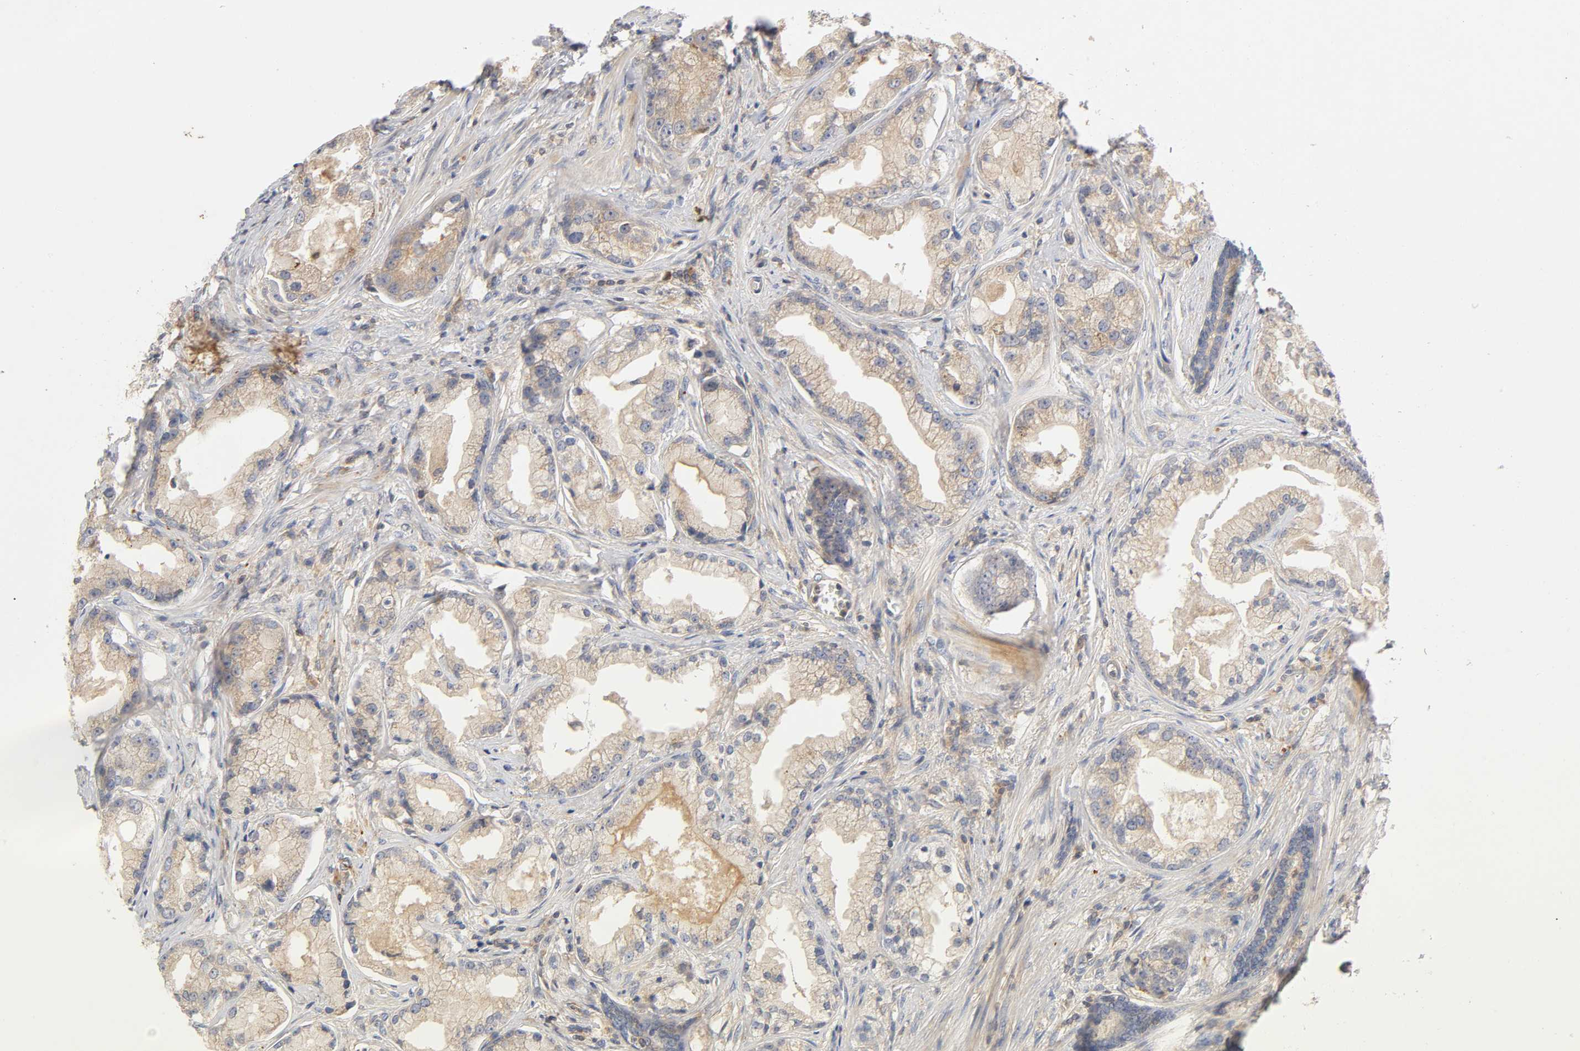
{"staining": {"intensity": "weak", "quantity": ">75%", "location": "cytoplasmic/membranous"}, "tissue": "prostate cancer", "cell_type": "Tumor cells", "image_type": "cancer", "snomed": [{"axis": "morphology", "description": "Adenocarcinoma, Low grade"}, {"axis": "topography", "description": "Prostate"}], "caption": "Adenocarcinoma (low-grade) (prostate) tissue displays weak cytoplasmic/membranous staining in approximately >75% of tumor cells The protein is shown in brown color, while the nuclei are stained blue.", "gene": "RHOA", "patient": {"sex": "male", "age": 59}}